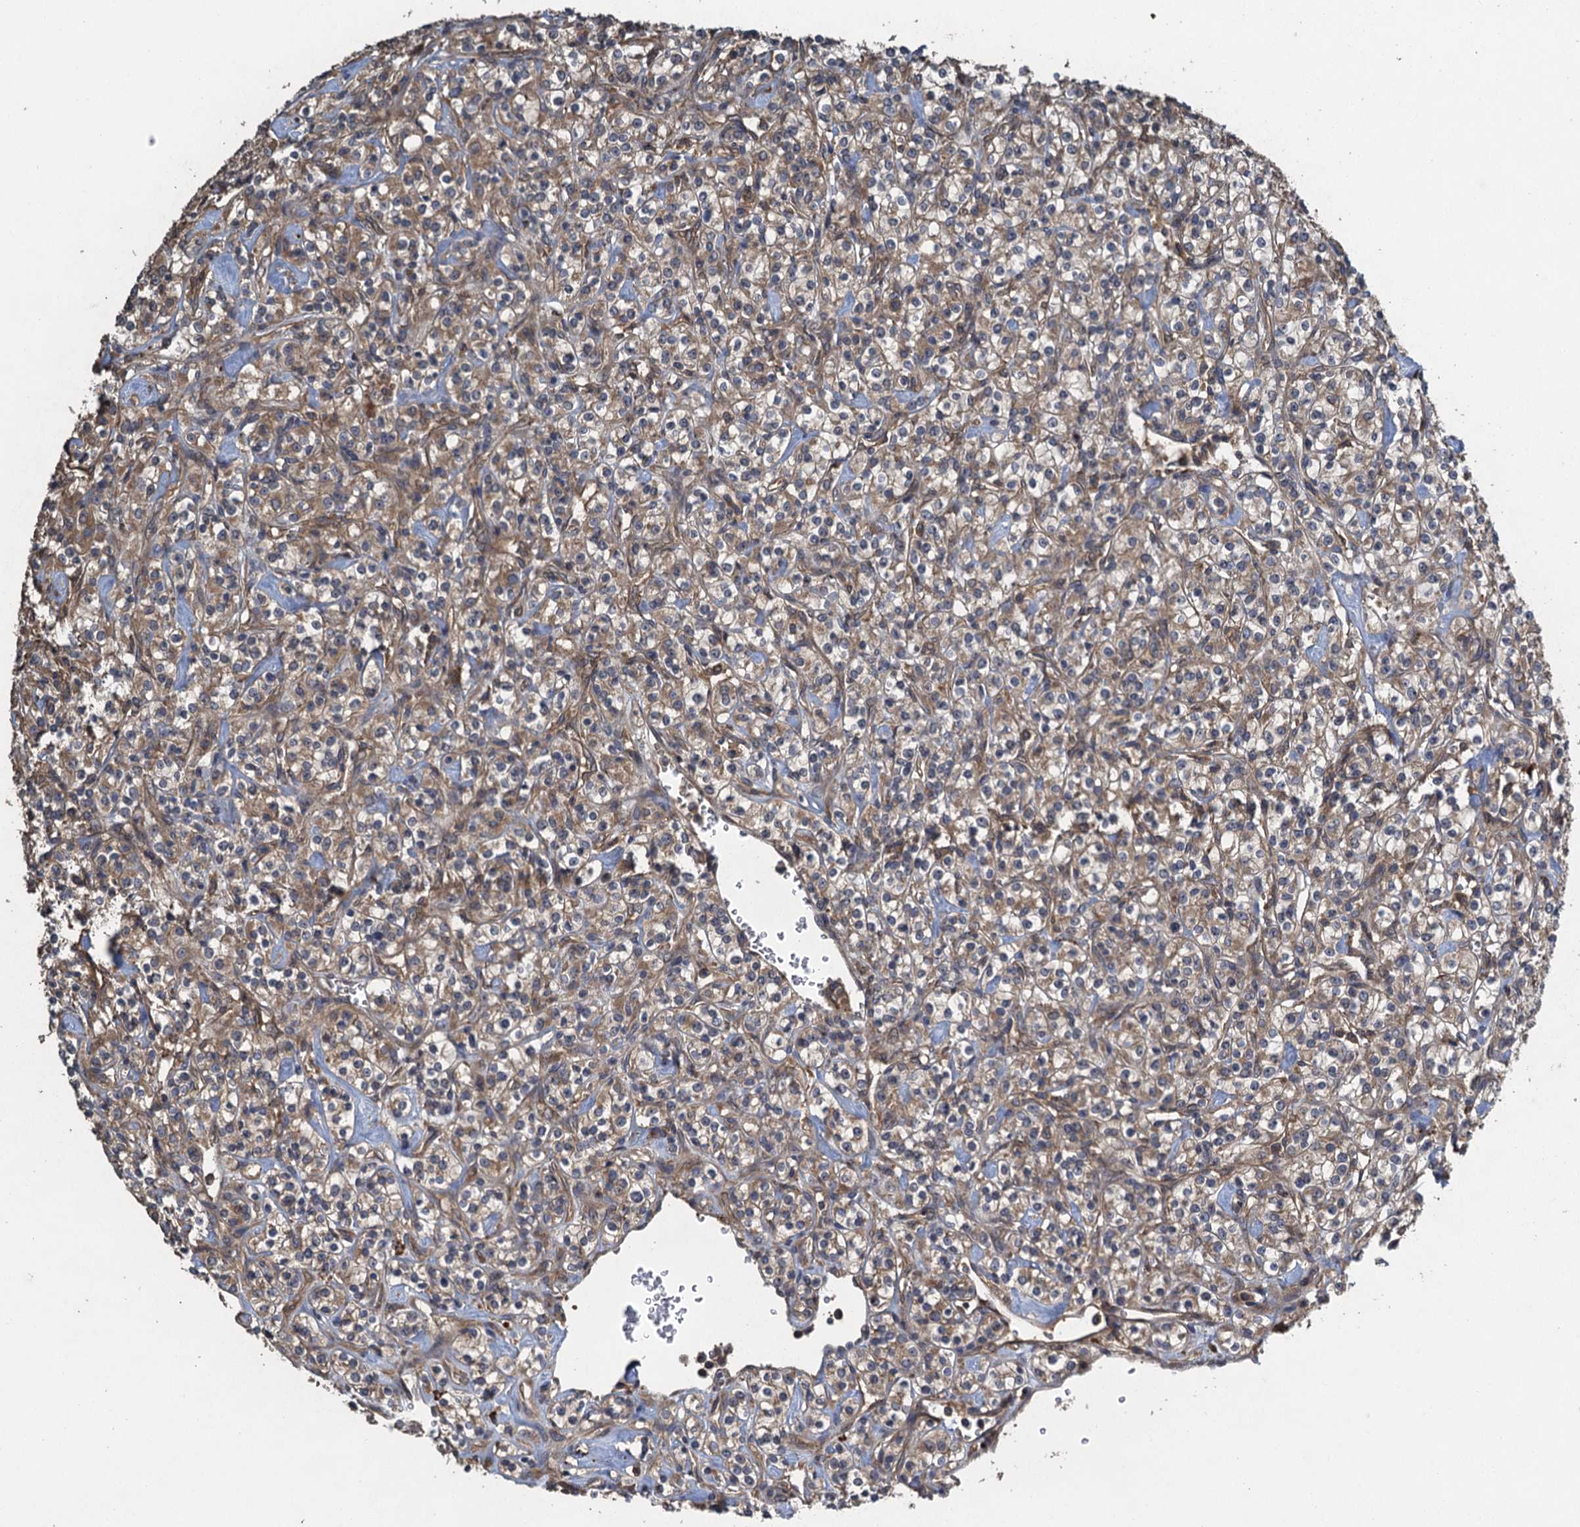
{"staining": {"intensity": "moderate", "quantity": "25%-75%", "location": "cytoplasmic/membranous"}, "tissue": "renal cancer", "cell_type": "Tumor cells", "image_type": "cancer", "snomed": [{"axis": "morphology", "description": "Adenocarcinoma, NOS"}, {"axis": "topography", "description": "Kidney"}], "caption": "IHC photomicrograph of renal cancer (adenocarcinoma) stained for a protein (brown), which reveals medium levels of moderate cytoplasmic/membranous expression in approximately 25%-75% of tumor cells.", "gene": "CNTN5", "patient": {"sex": "male", "age": 77}}